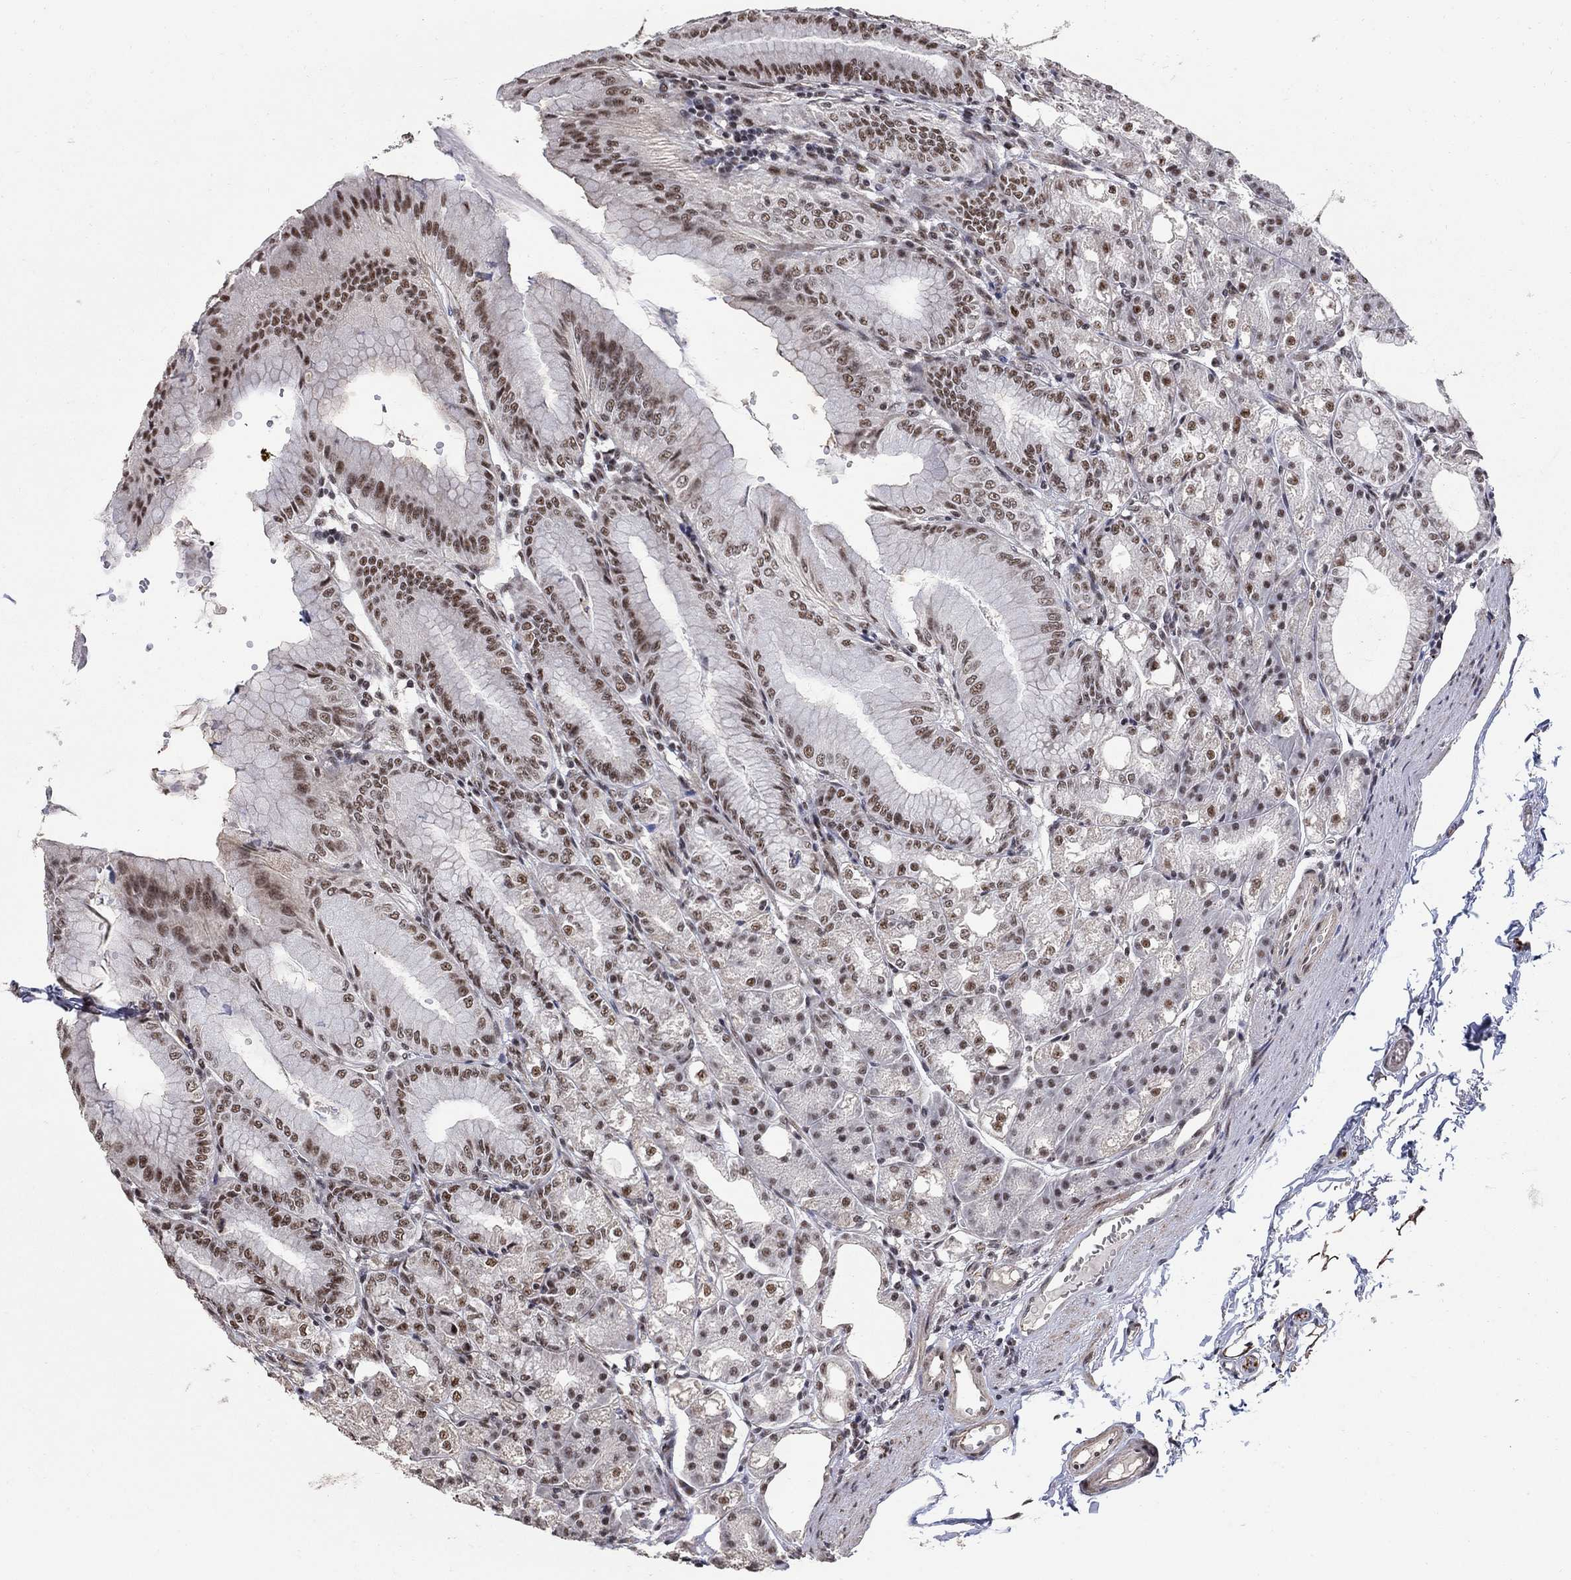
{"staining": {"intensity": "moderate", "quantity": ">75%", "location": "nuclear"}, "tissue": "stomach", "cell_type": "Glandular cells", "image_type": "normal", "snomed": [{"axis": "morphology", "description": "Normal tissue, NOS"}, {"axis": "topography", "description": "Stomach"}], "caption": "IHC (DAB (3,3'-diaminobenzidine)) staining of normal stomach displays moderate nuclear protein expression in about >75% of glandular cells. (DAB IHC with brightfield microscopy, high magnification).", "gene": "PNISR", "patient": {"sex": "male", "age": 71}}